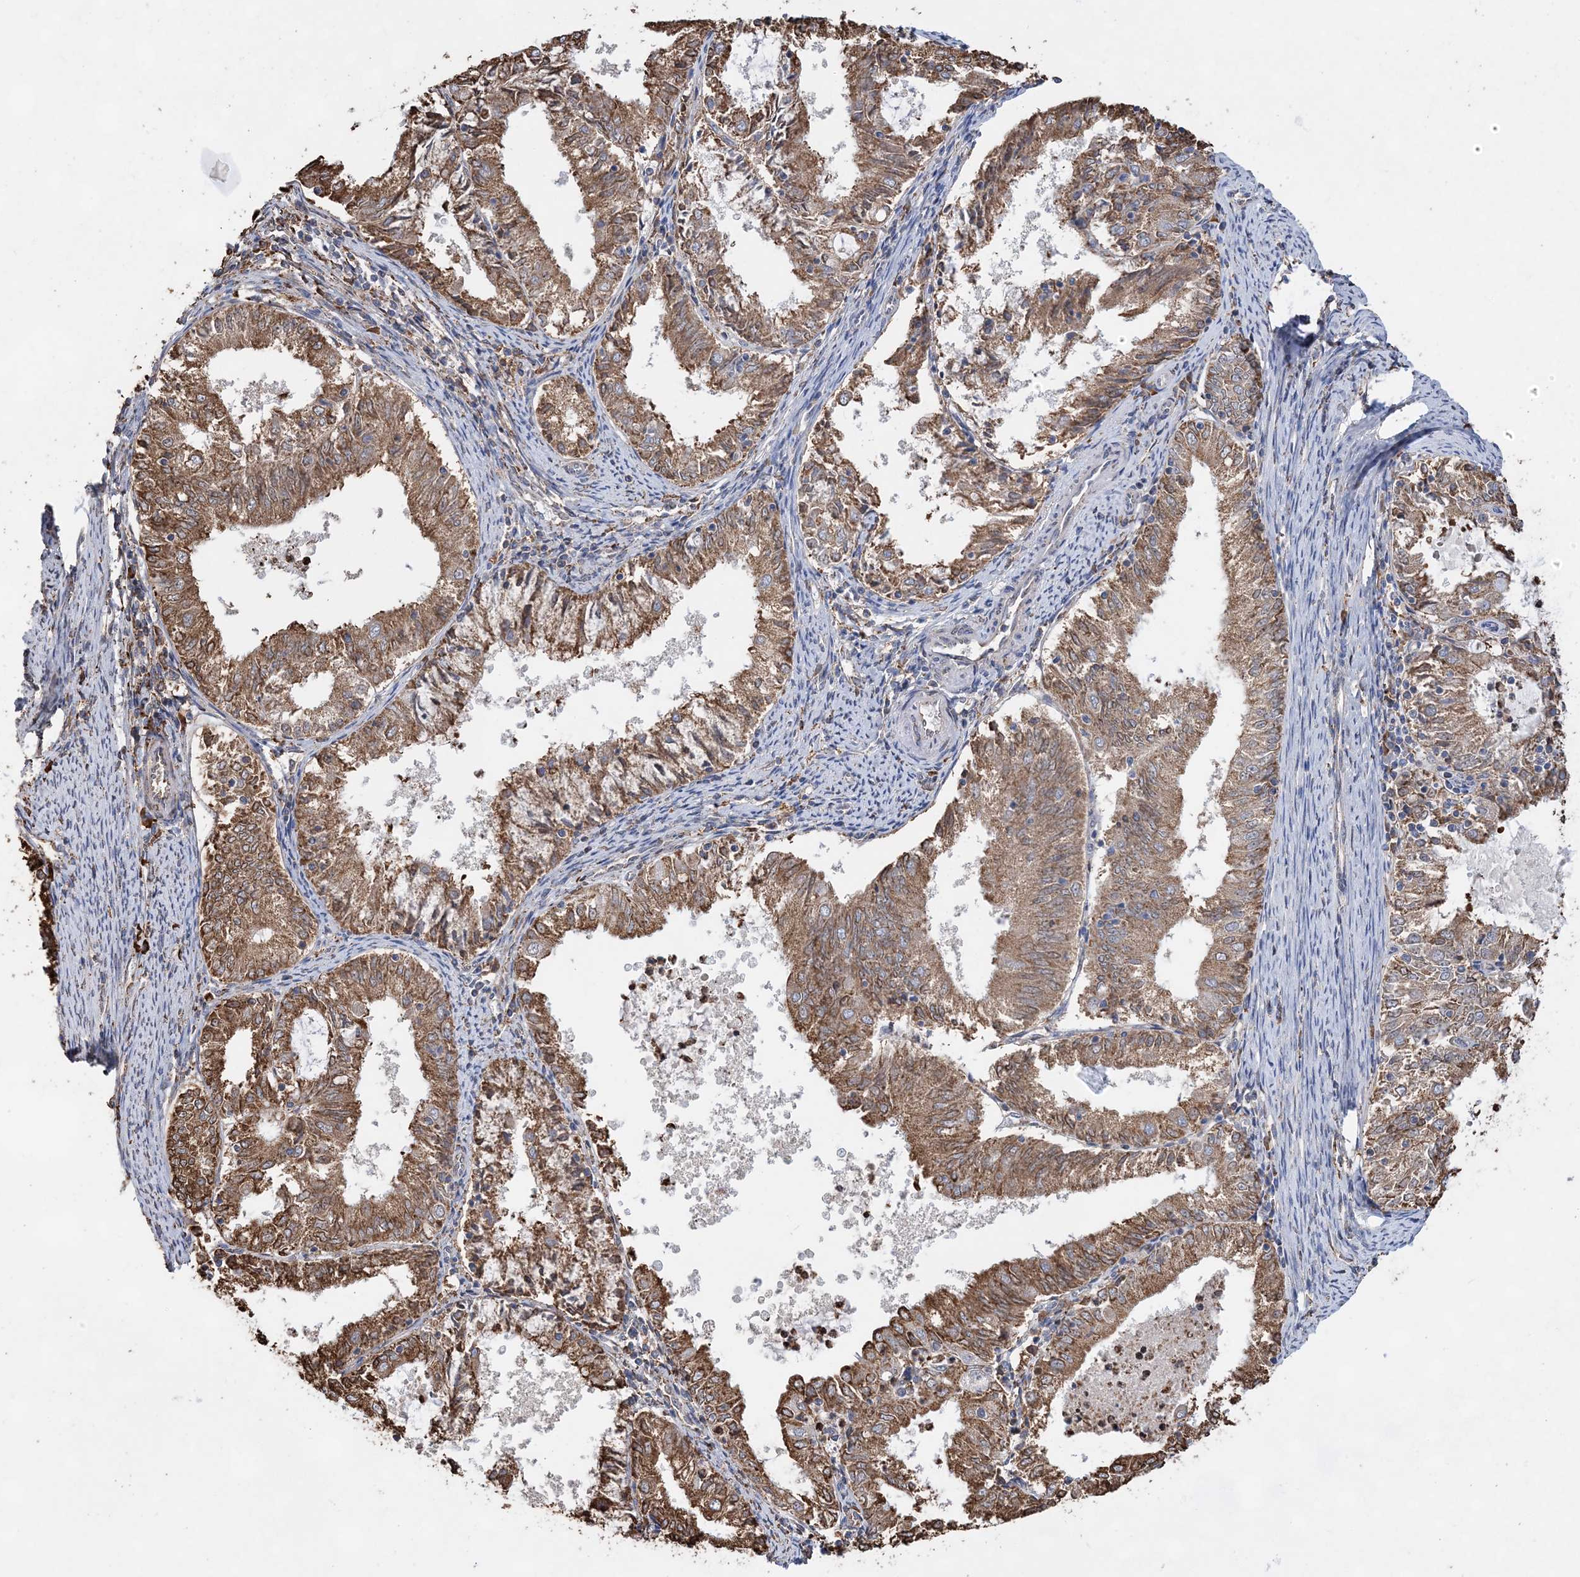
{"staining": {"intensity": "moderate", "quantity": ">75%", "location": "cytoplasmic/membranous"}, "tissue": "endometrial cancer", "cell_type": "Tumor cells", "image_type": "cancer", "snomed": [{"axis": "morphology", "description": "Adenocarcinoma, NOS"}, {"axis": "topography", "description": "Endometrium"}], "caption": "A histopathology image of human endometrial cancer (adenocarcinoma) stained for a protein shows moderate cytoplasmic/membranous brown staining in tumor cells. (Brightfield microscopy of DAB IHC at high magnification).", "gene": "WDR12", "patient": {"sex": "female", "age": 57}}